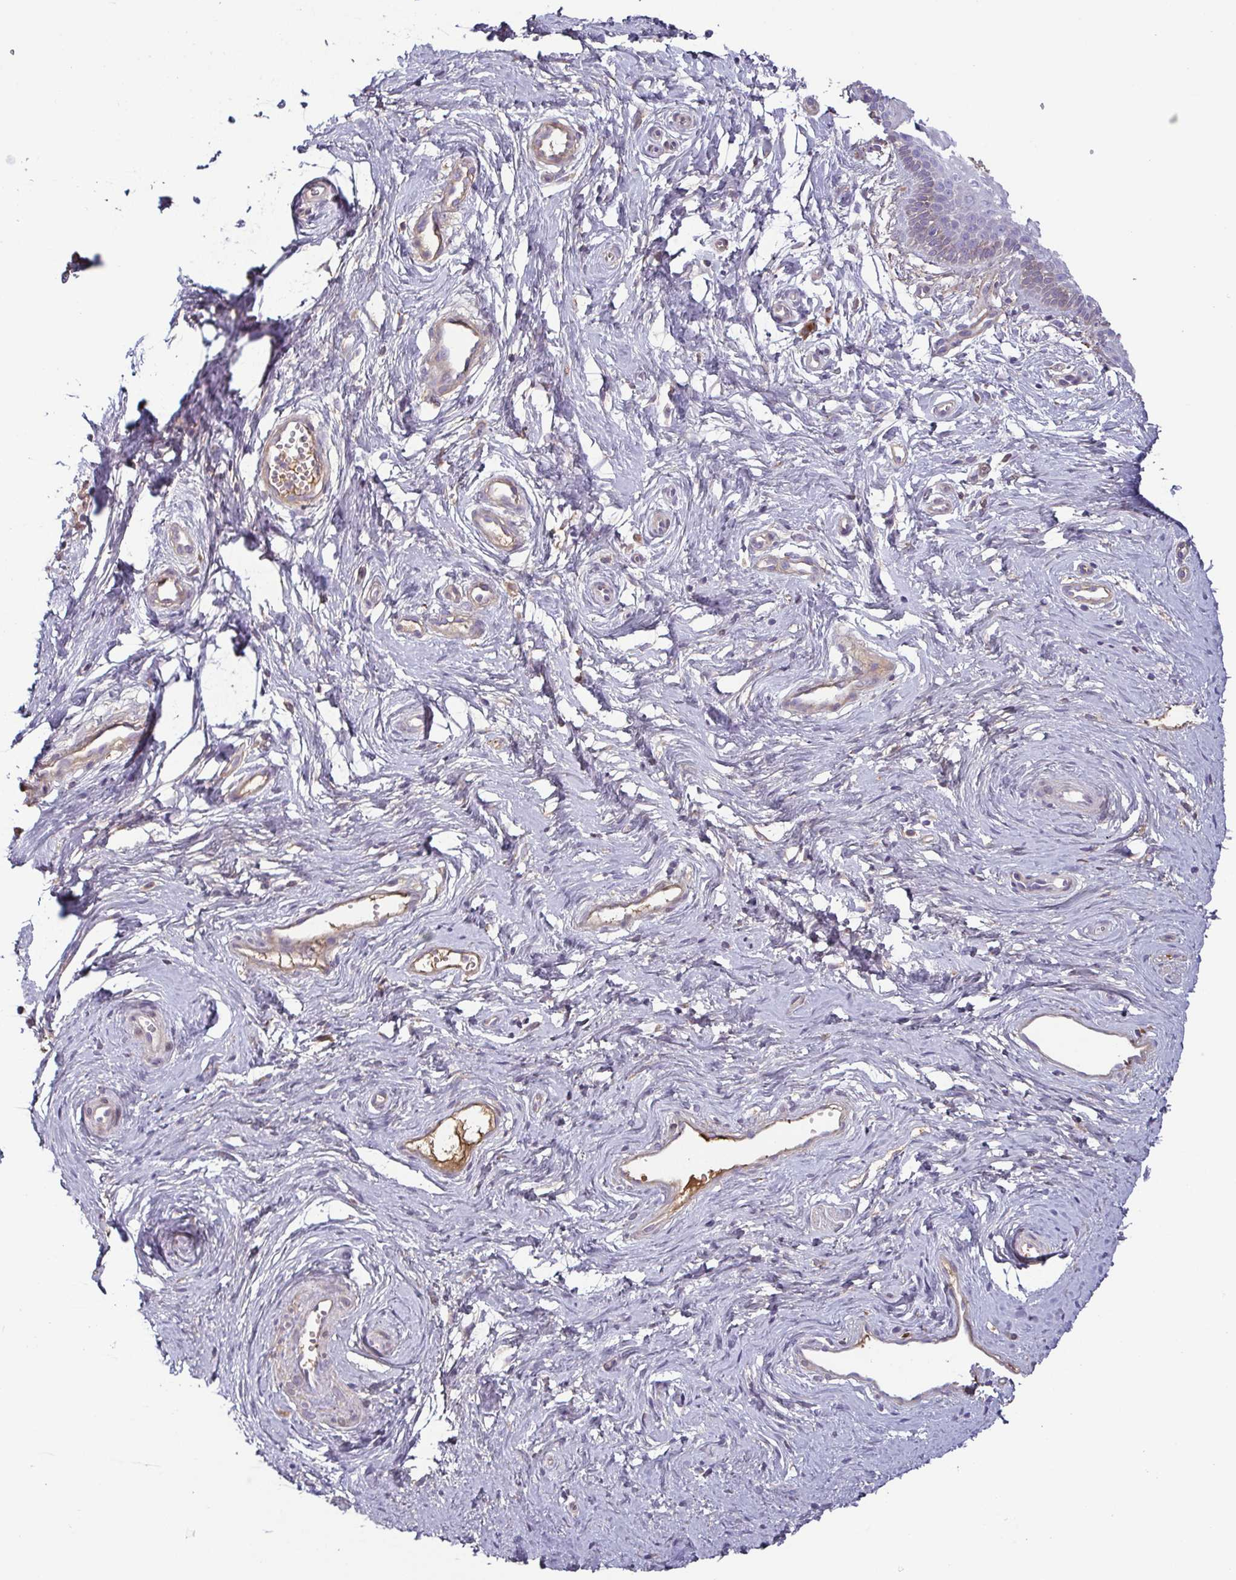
{"staining": {"intensity": "moderate", "quantity": "25%-75%", "location": "cytoplasmic/membranous"}, "tissue": "vagina", "cell_type": "Squamous epithelial cells", "image_type": "normal", "snomed": [{"axis": "morphology", "description": "Normal tissue, NOS"}, {"axis": "topography", "description": "Vagina"}], "caption": "Brown immunohistochemical staining in benign human vagina reveals moderate cytoplasmic/membranous positivity in about 25%-75% of squamous epithelial cells.", "gene": "ECM1", "patient": {"sex": "female", "age": 38}}